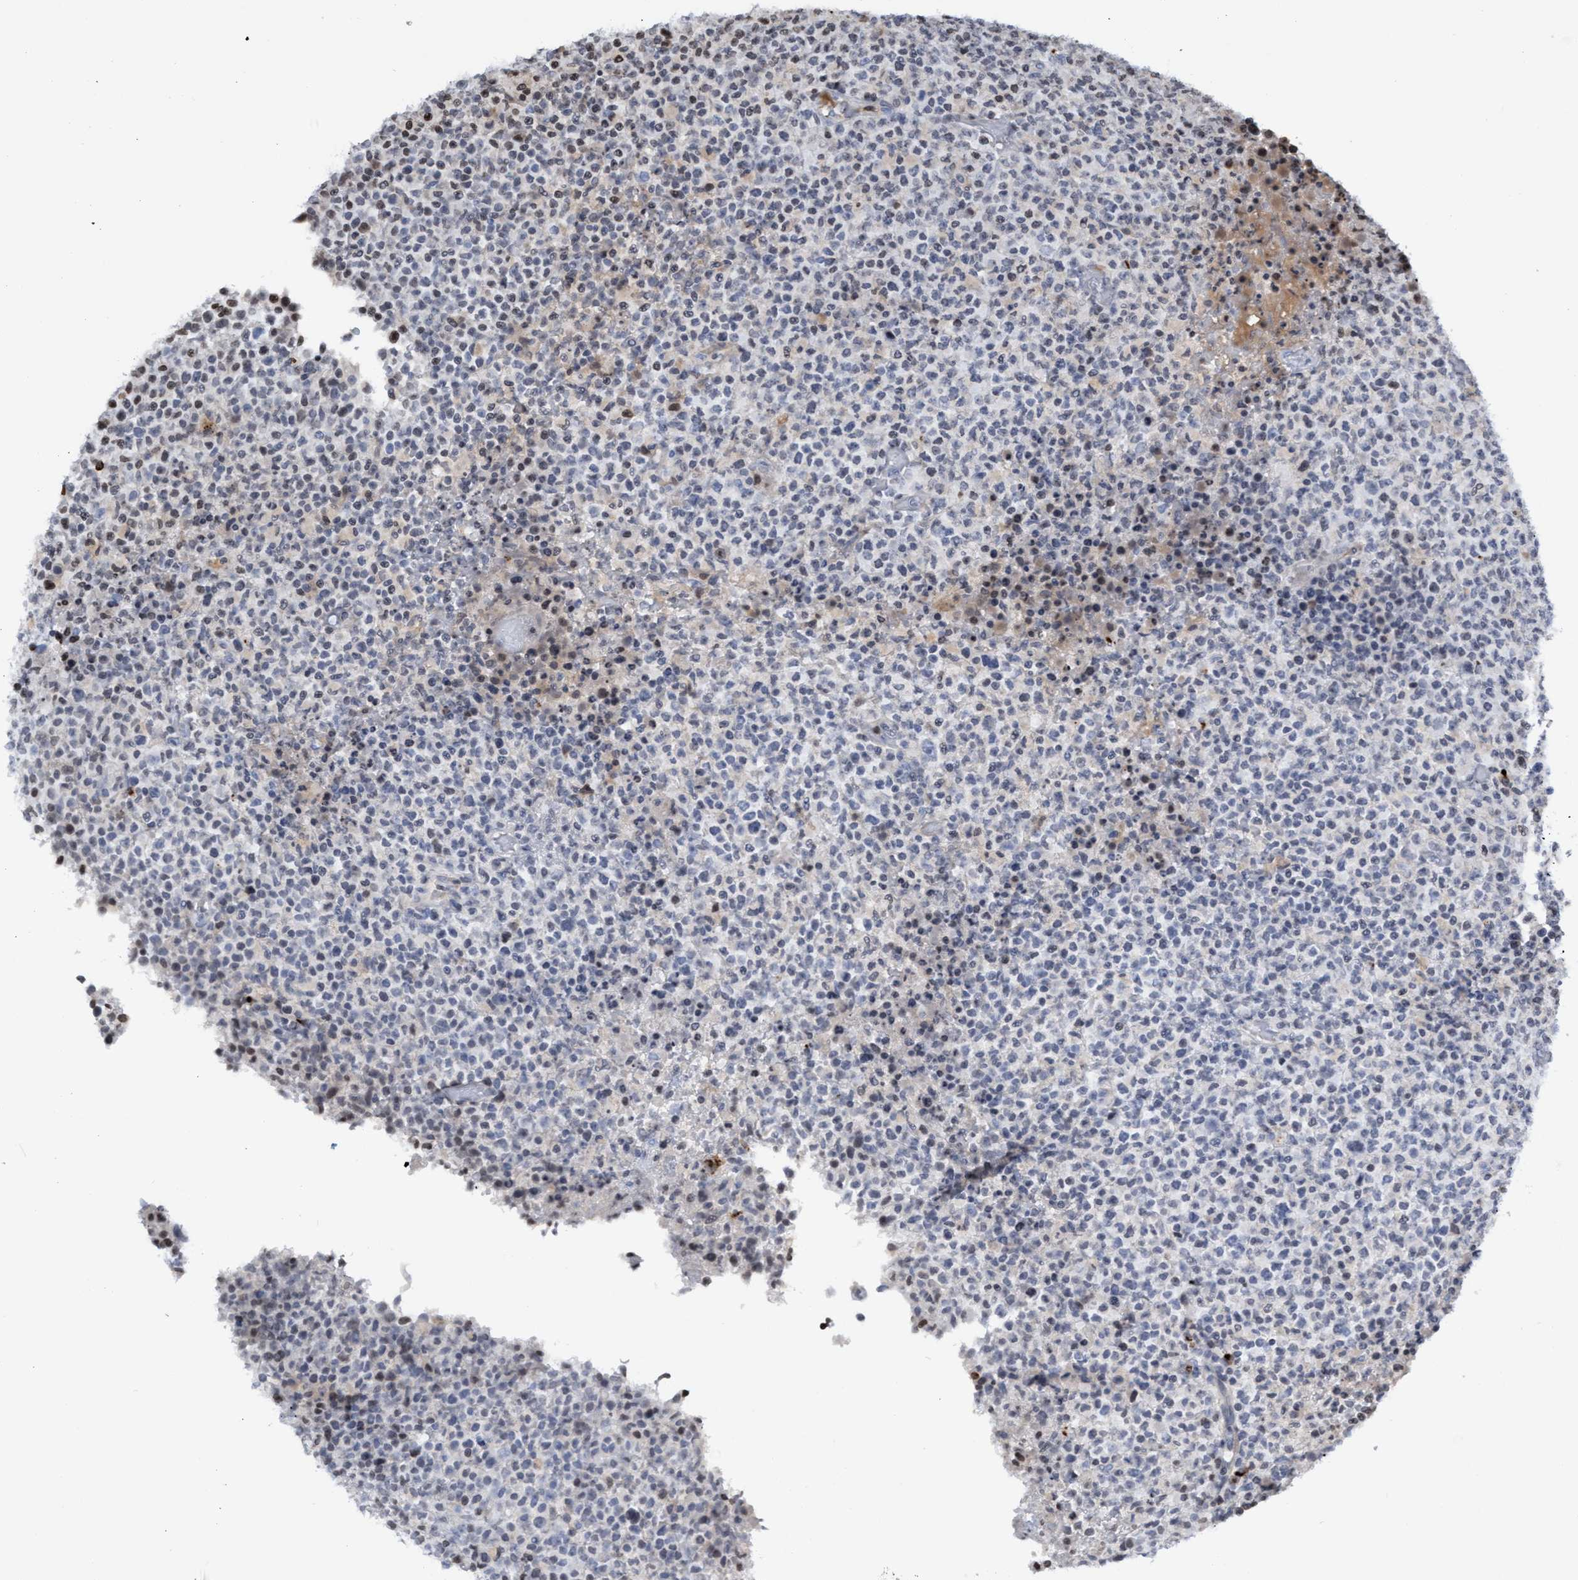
{"staining": {"intensity": "weak", "quantity": "<25%", "location": "nuclear"}, "tissue": "lymphoma", "cell_type": "Tumor cells", "image_type": "cancer", "snomed": [{"axis": "morphology", "description": "Malignant lymphoma, non-Hodgkin's type, High grade"}, {"axis": "topography", "description": "Lymph node"}], "caption": "This is an IHC photomicrograph of lymphoma. There is no staining in tumor cells.", "gene": "CBX2", "patient": {"sex": "male", "age": 13}}